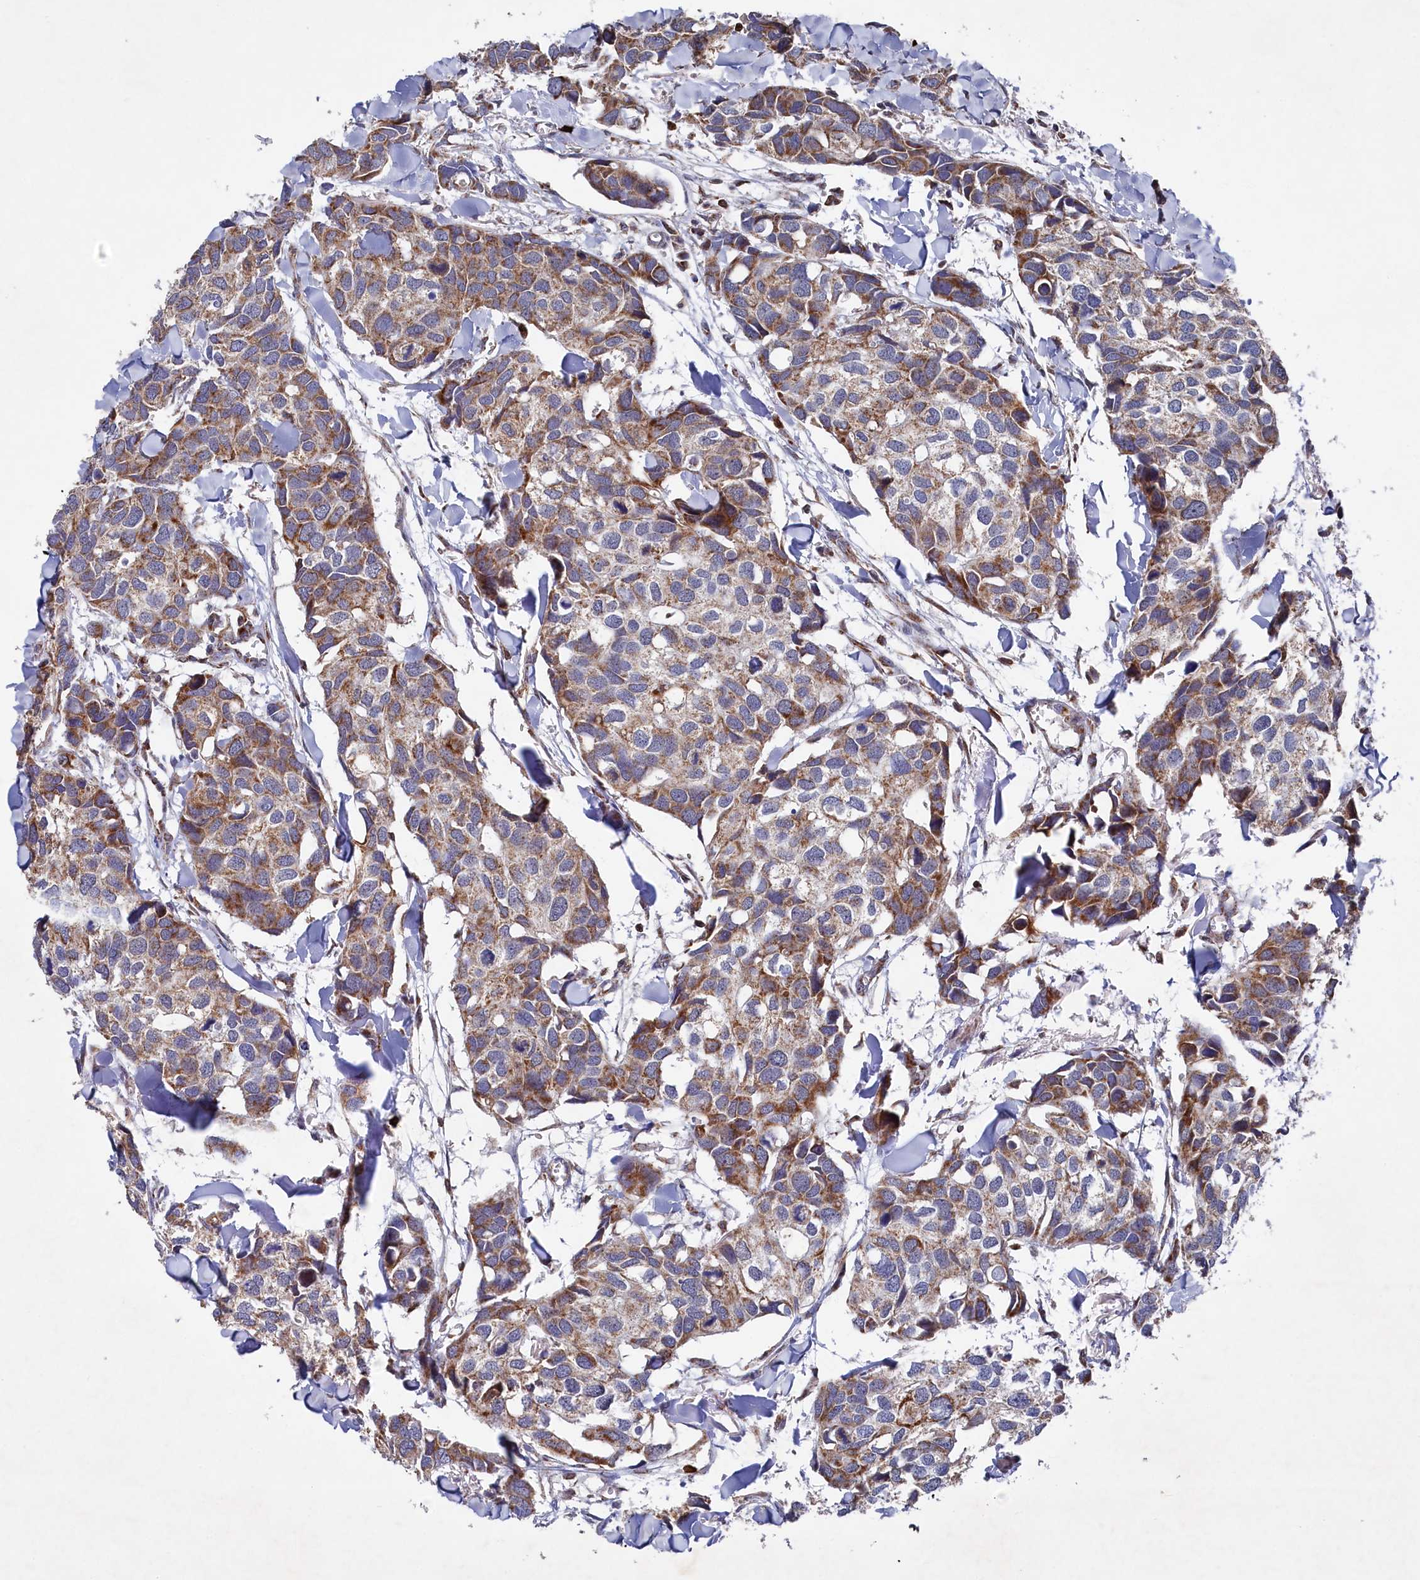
{"staining": {"intensity": "moderate", "quantity": ">75%", "location": "cytoplasmic/membranous"}, "tissue": "breast cancer", "cell_type": "Tumor cells", "image_type": "cancer", "snomed": [{"axis": "morphology", "description": "Duct carcinoma"}, {"axis": "topography", "description": "Breast"}], "caption": "Protein analysis of breast intraductal carcinoma tissue displays moderate cytoplasmic/membranous positivity in about >75% of tumor cells. (Brightfield microscopy of DAB IHC at high magnification).", "gene": "CHCHD1", "patient": {"sex": "female", "age": 83}}